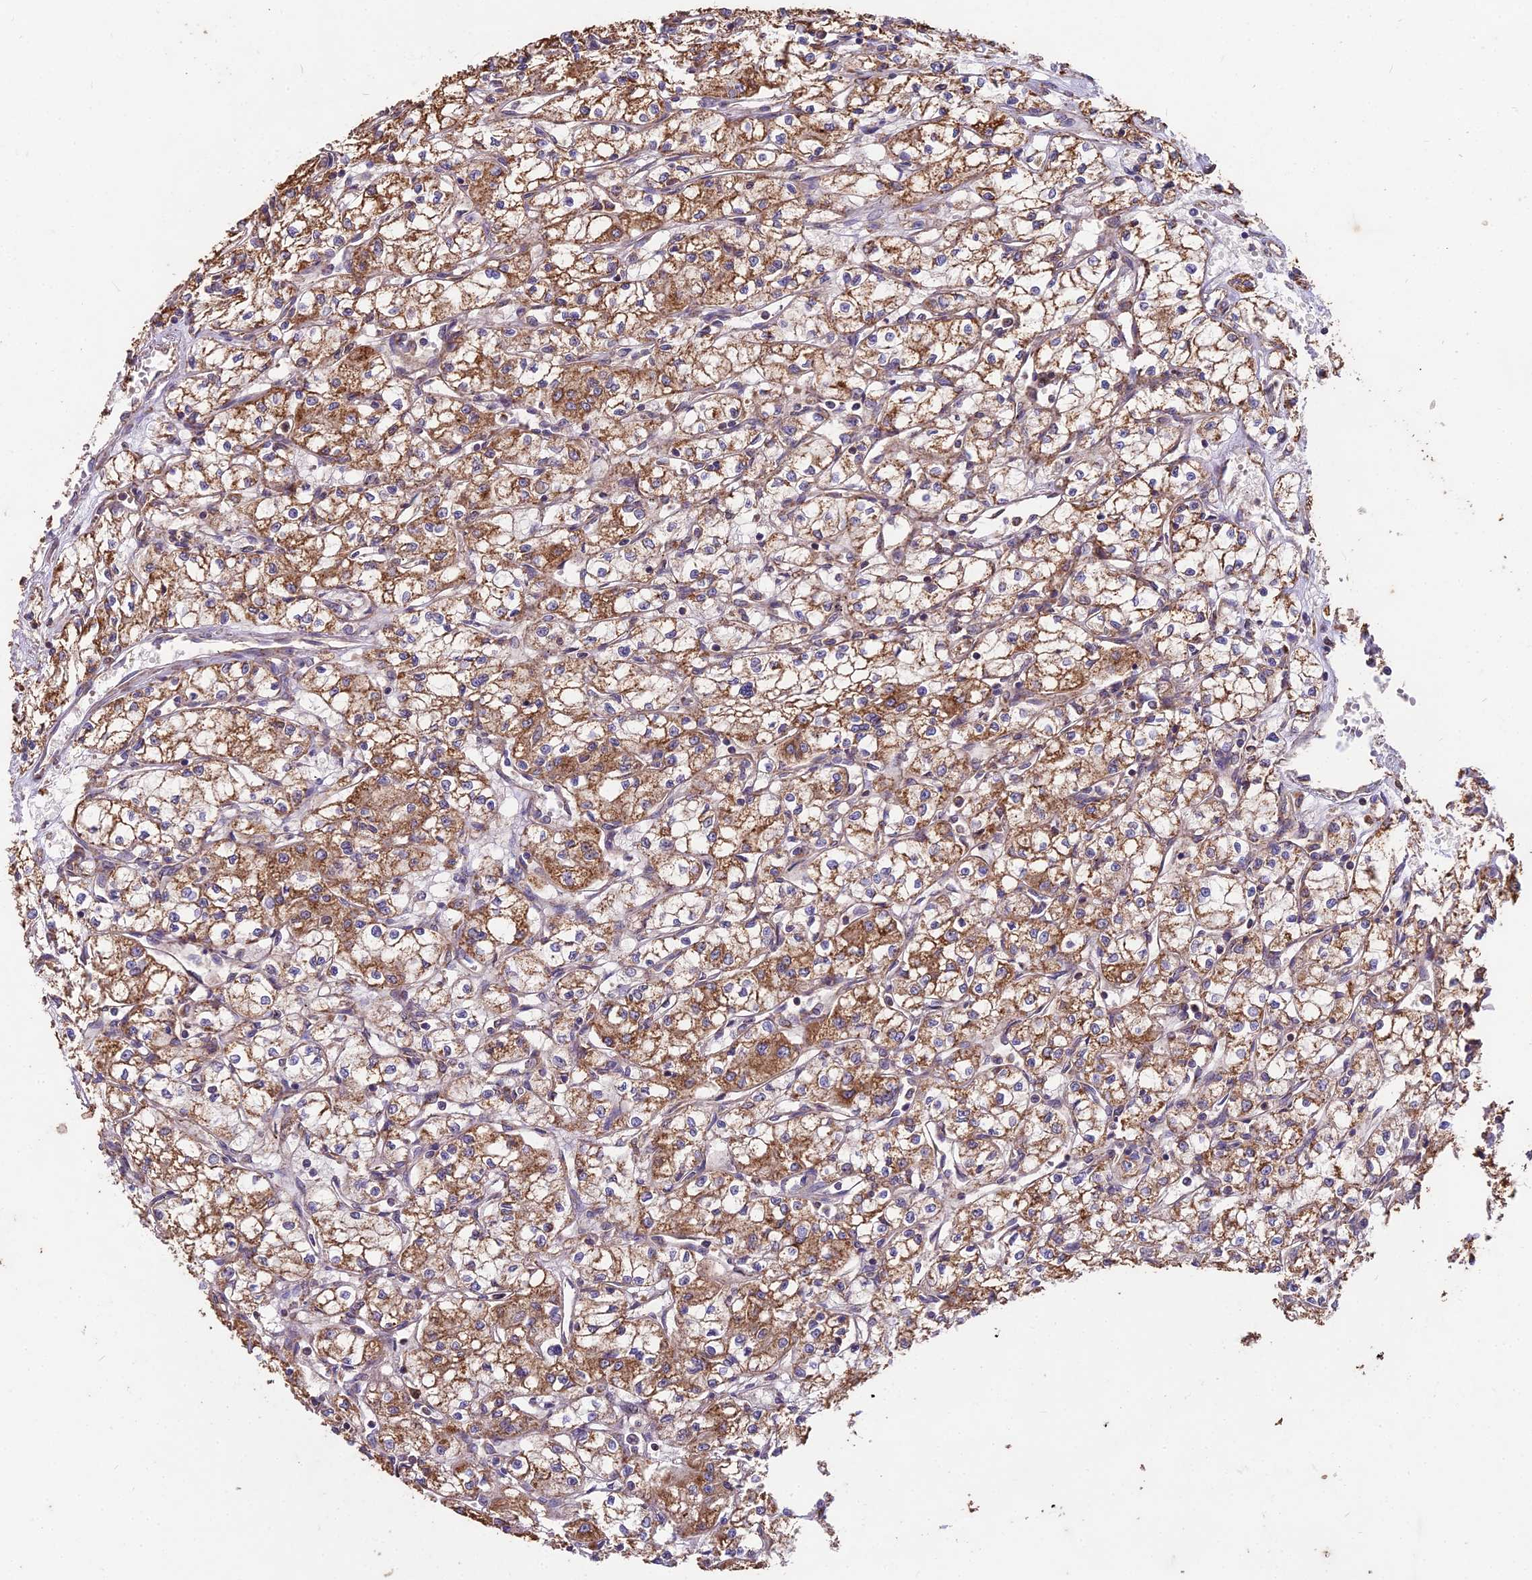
{"staining": {"intensity": "strong", "quantity": "25%-75%", "location": "cytoplasmic/membranous"}, "tissue": "renal cancer", "cell_type": "Tumor cells", "image_type": "cancer", "snomed": [{"axis": "morphology", "description": "Adenocarcinoma, NOS"}, {"axis": "topography", "description": "Kidney"}], "caption": "Renal cancer tissue displays strong cytoplasmic/membranous expression in about 25%-75% of tumor cells, visualized by immunohistochemistry.", "gene": "CEMIP2", "patient": {"sex": "male", "age": 59}}